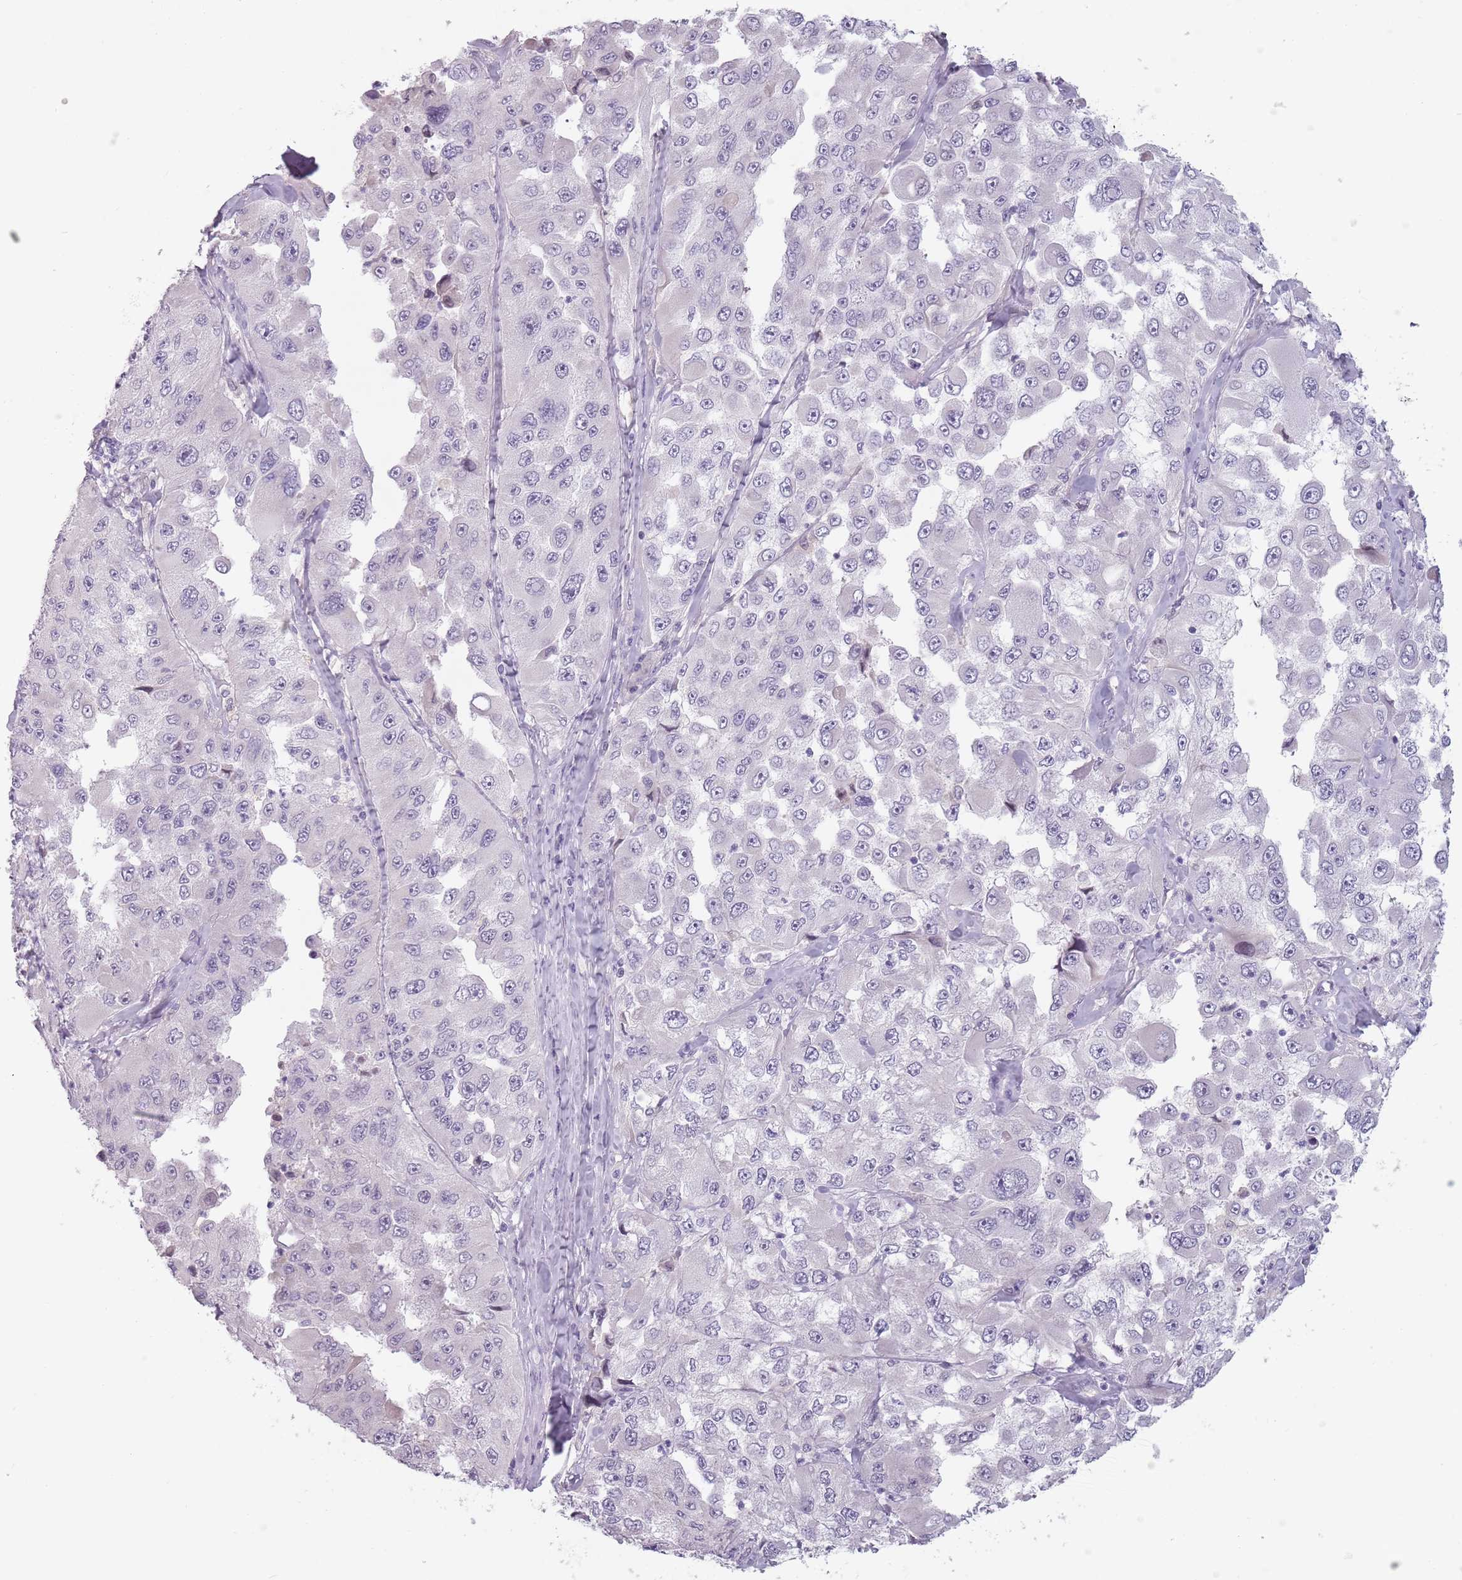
{"staining": {"intensity": "negative", "quantity": "none", "location": "none"}, "tissue": "melanoma", "cell_type": "Tumor cells", "image_type": "cancer", "snomed": [{"axis": "morphology", "description": "Malignant melanoma, Metastatic site"}, {"axis": "topography", "description": "Lymph node"}], "caption": "High magnification brightfield microscopy of malignant melanoma (metastatic site) stained with DAB (brown) and counterstained with hematoxylin (blue): tumor cells show no significant expression. (Brightfield microscopy of DAB immunohistochemistry (IHC) at high magnification).", "gene": "CEP19", "patient": {"sex": "male", "age": 62}}